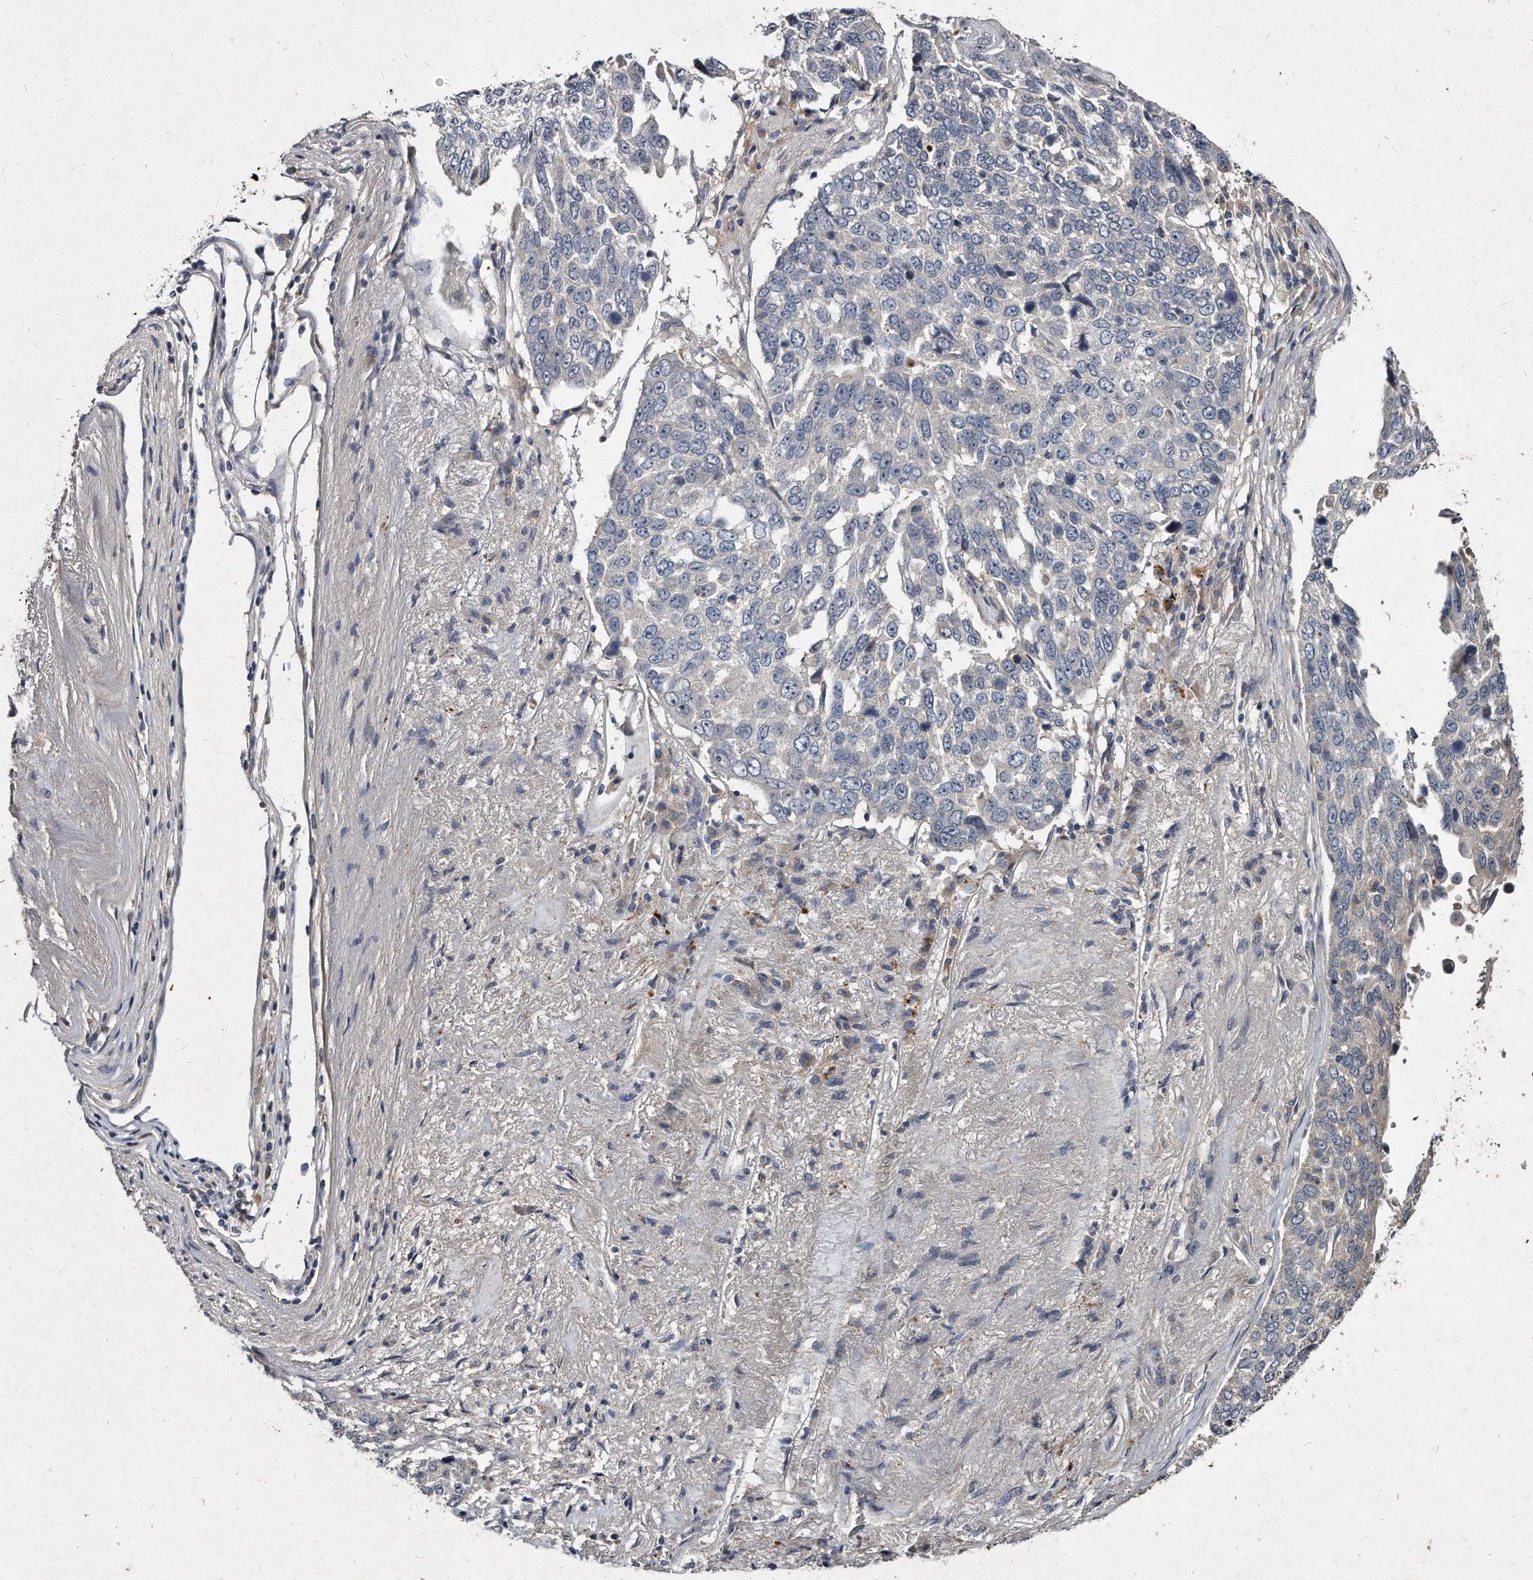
{"staining": {"intensity": "negative", "quantity": "none", "location": "none"}, "tissue": "lung cancer", "cell_type": "Tumor cells", "image_type": "cancer", "snomed": [{"axis": "morphology", "description": "Squamous cell carcinoma, NOS"}, {"axis": "topography", "description": "Lung"}], "caption": "An image of human squamous cell carcinoma (lung) is negative for staining in tumor cells. Nuclei are stained in blue.", "gene": "KLHDC3", "patient": {"sex": "male", "age": 66}}